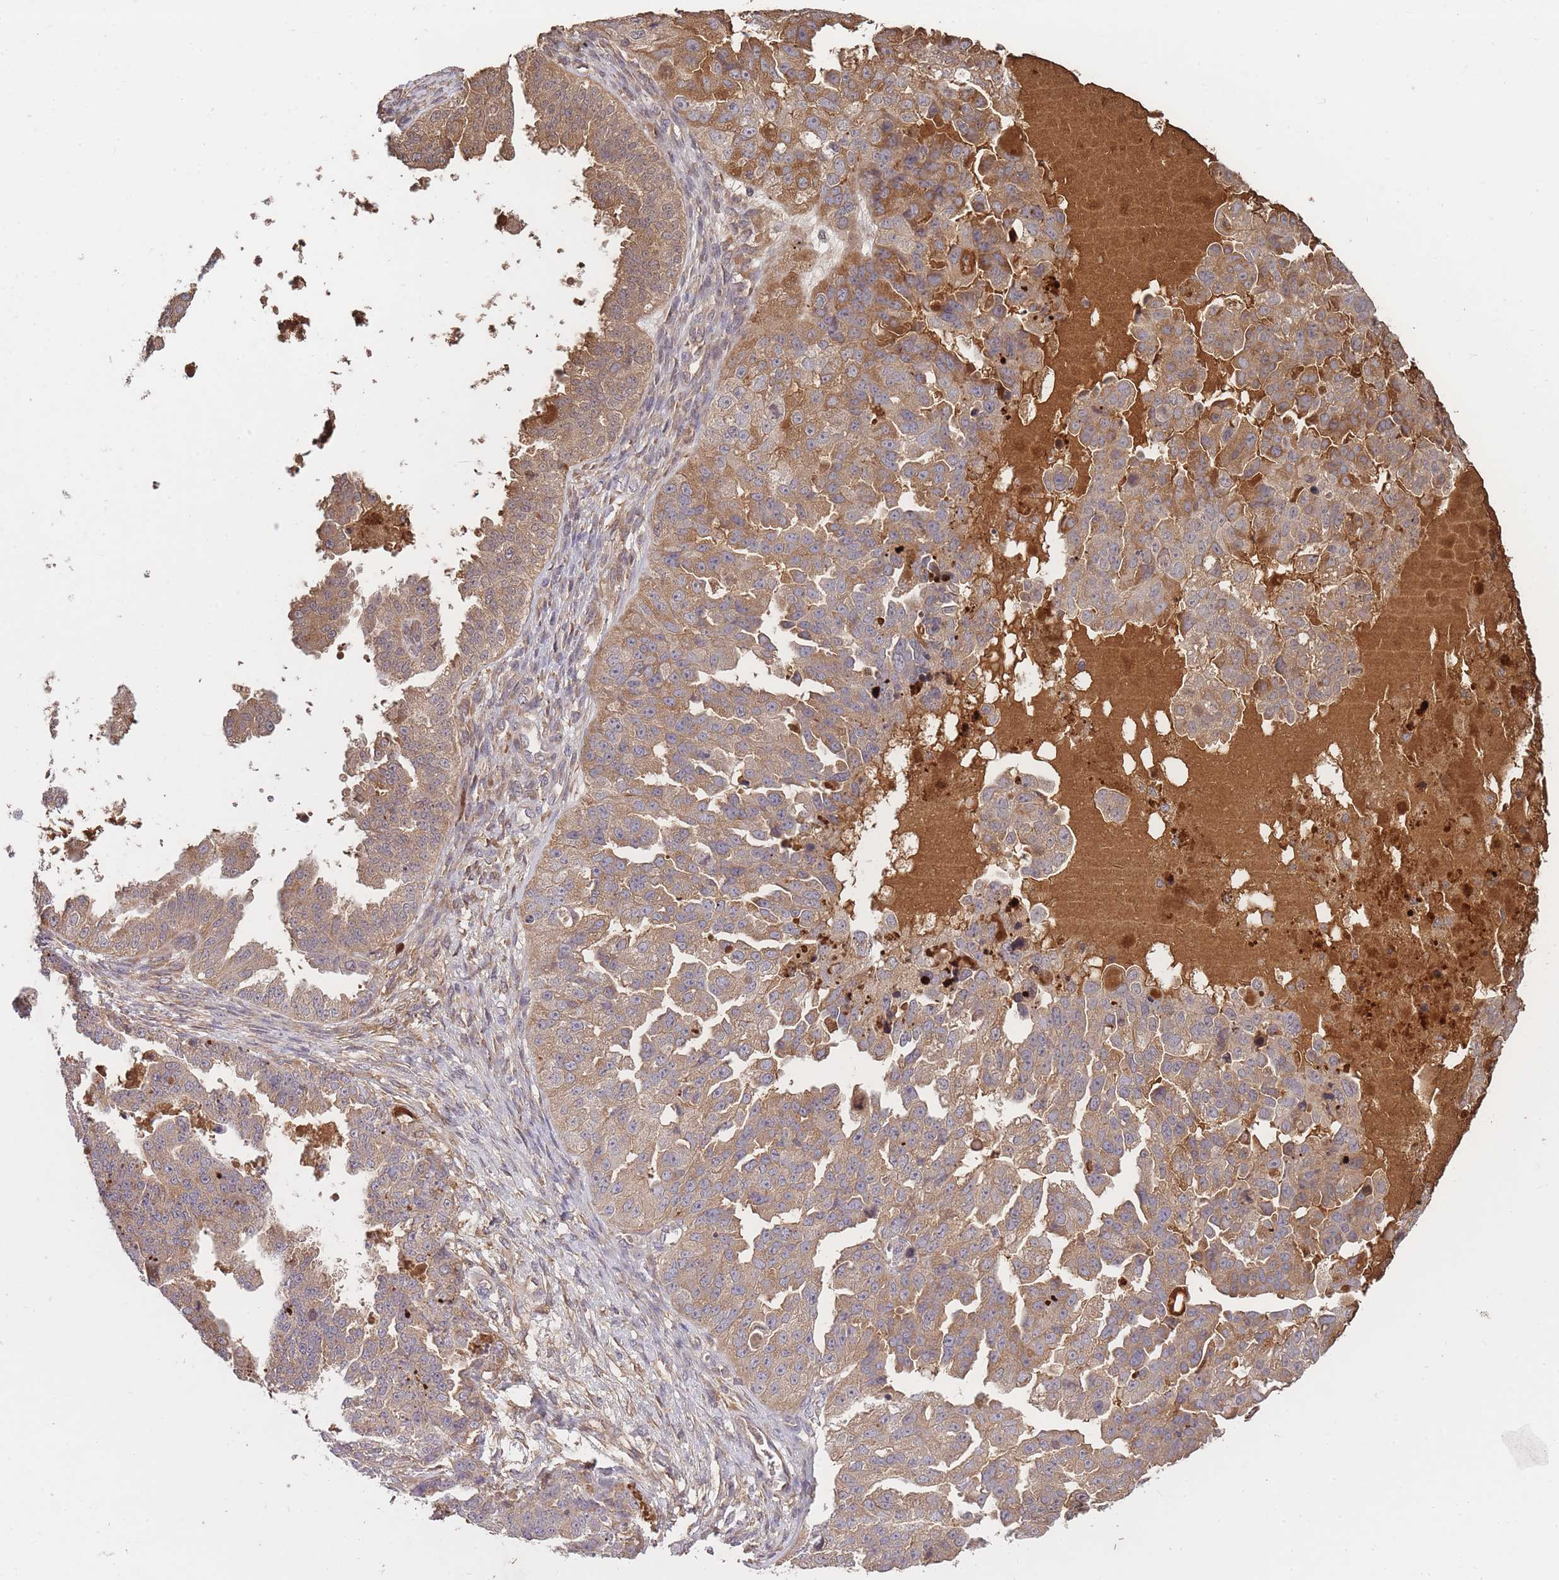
{"staining": {"intensity": "moderate", "quantity": ">75%", "location": "cytoplasmic/membranous"}, "tissue": "ovarian cancer", "cell_type": "Tumor cells", "image_type": "cancer", "snomed": [{"axis": "morphology", "description": "Cystadenocarcinoma, serous, NOS"}, {"axis": "topography", "description": "Ovary"}], "caption": "An immunohistochemistry (IHC) histopathology image of tumor tissue is shown. Protein staining in brown shows moderate cytoplasmic/membranous positivity in ovarian cancer within tumor cells.", "gene": "RALGDS", "patient": {"sex": "female", "age": 58}}